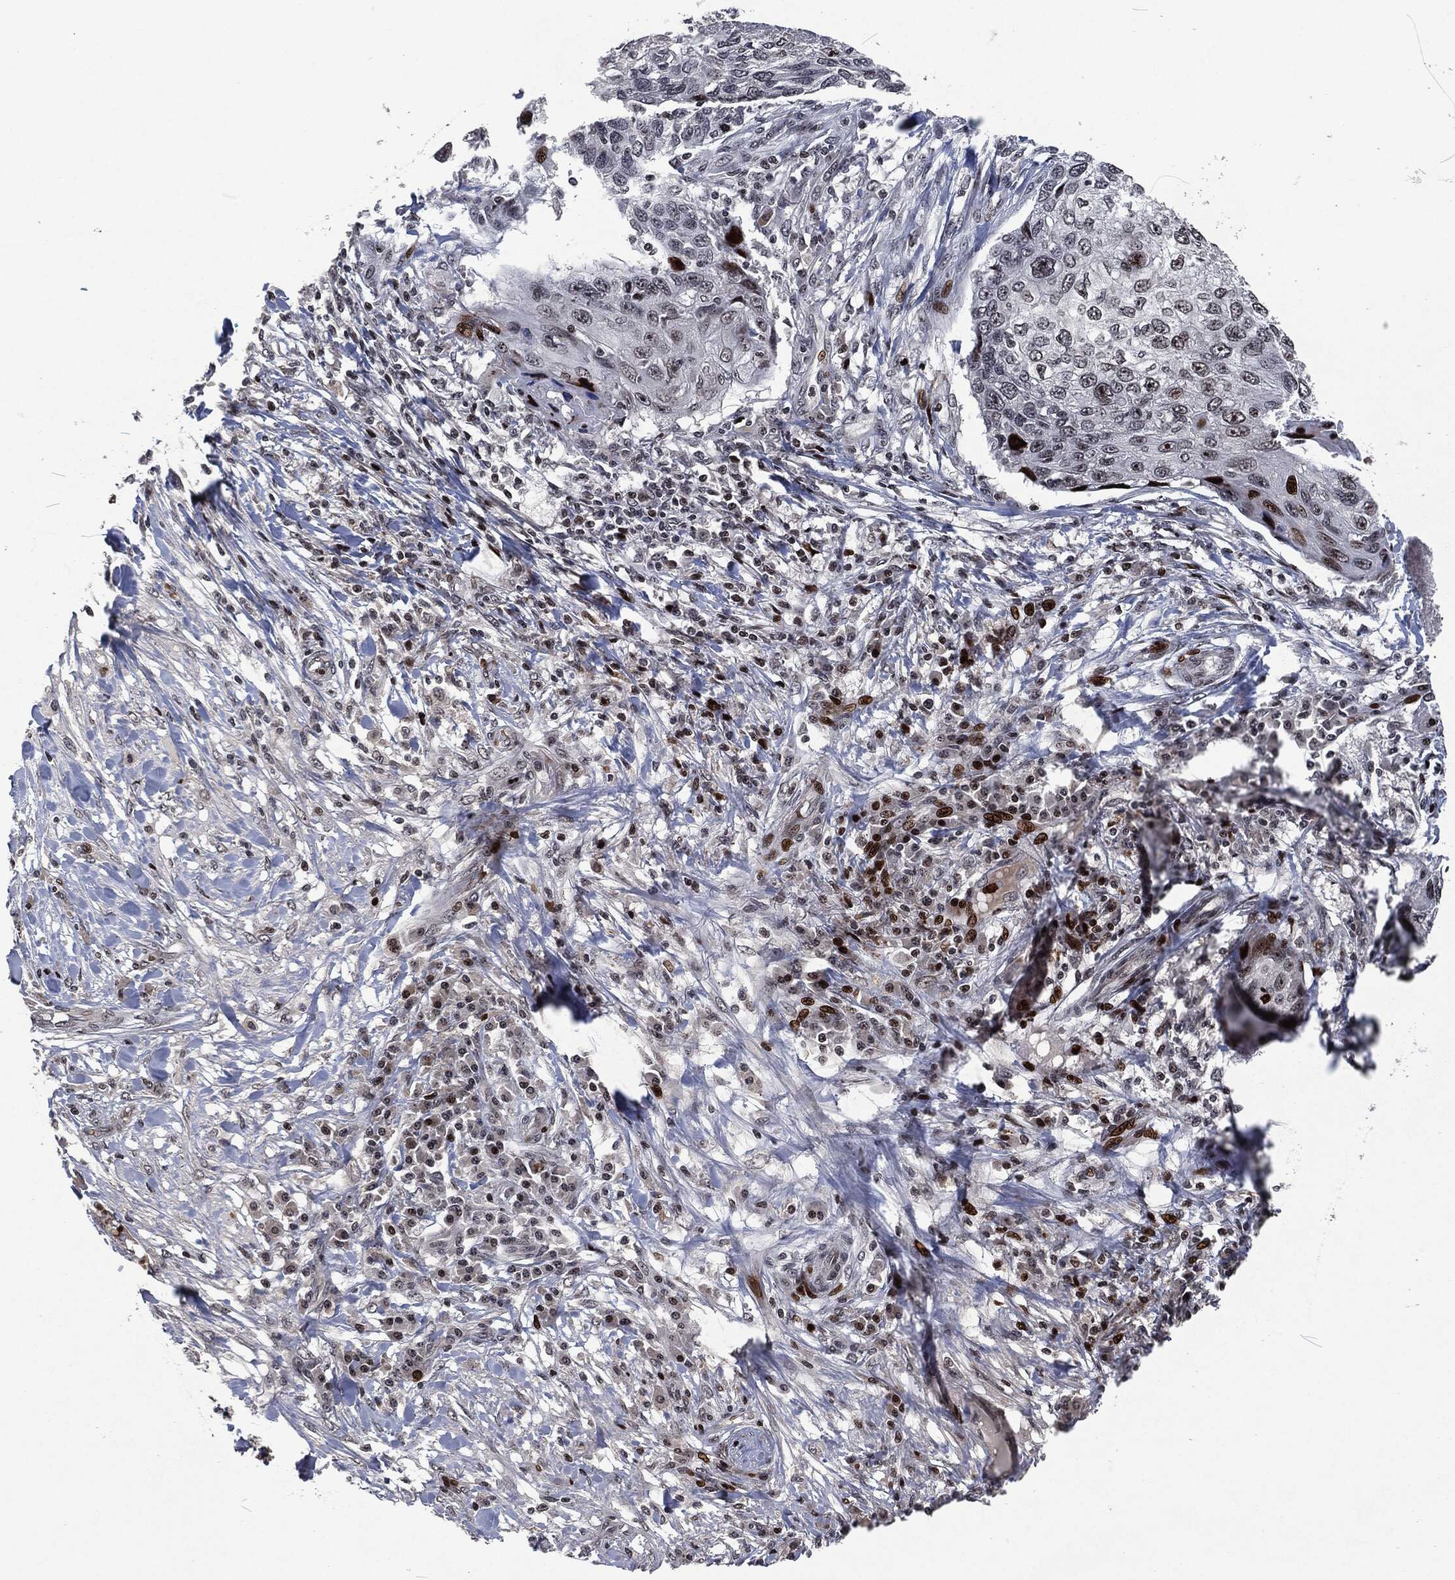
{"staining": {"intensity": "negative", "quantity": "none", "location": "none"}, "tissue": "skin cancer", "cell_type": "Tumor cells", "image_type": "cancer", "snomed": [{"axis": "morphology", "description": "Squamous cell carcinoma, NOS"}, {"axis": "topography", "description": "Skin"}], "caption": "Tumor cells show no significant protein staining in skin squamous cell carcinoma.", "gene": "EGFR", "patient": {"sex": "male", "age": 92}}